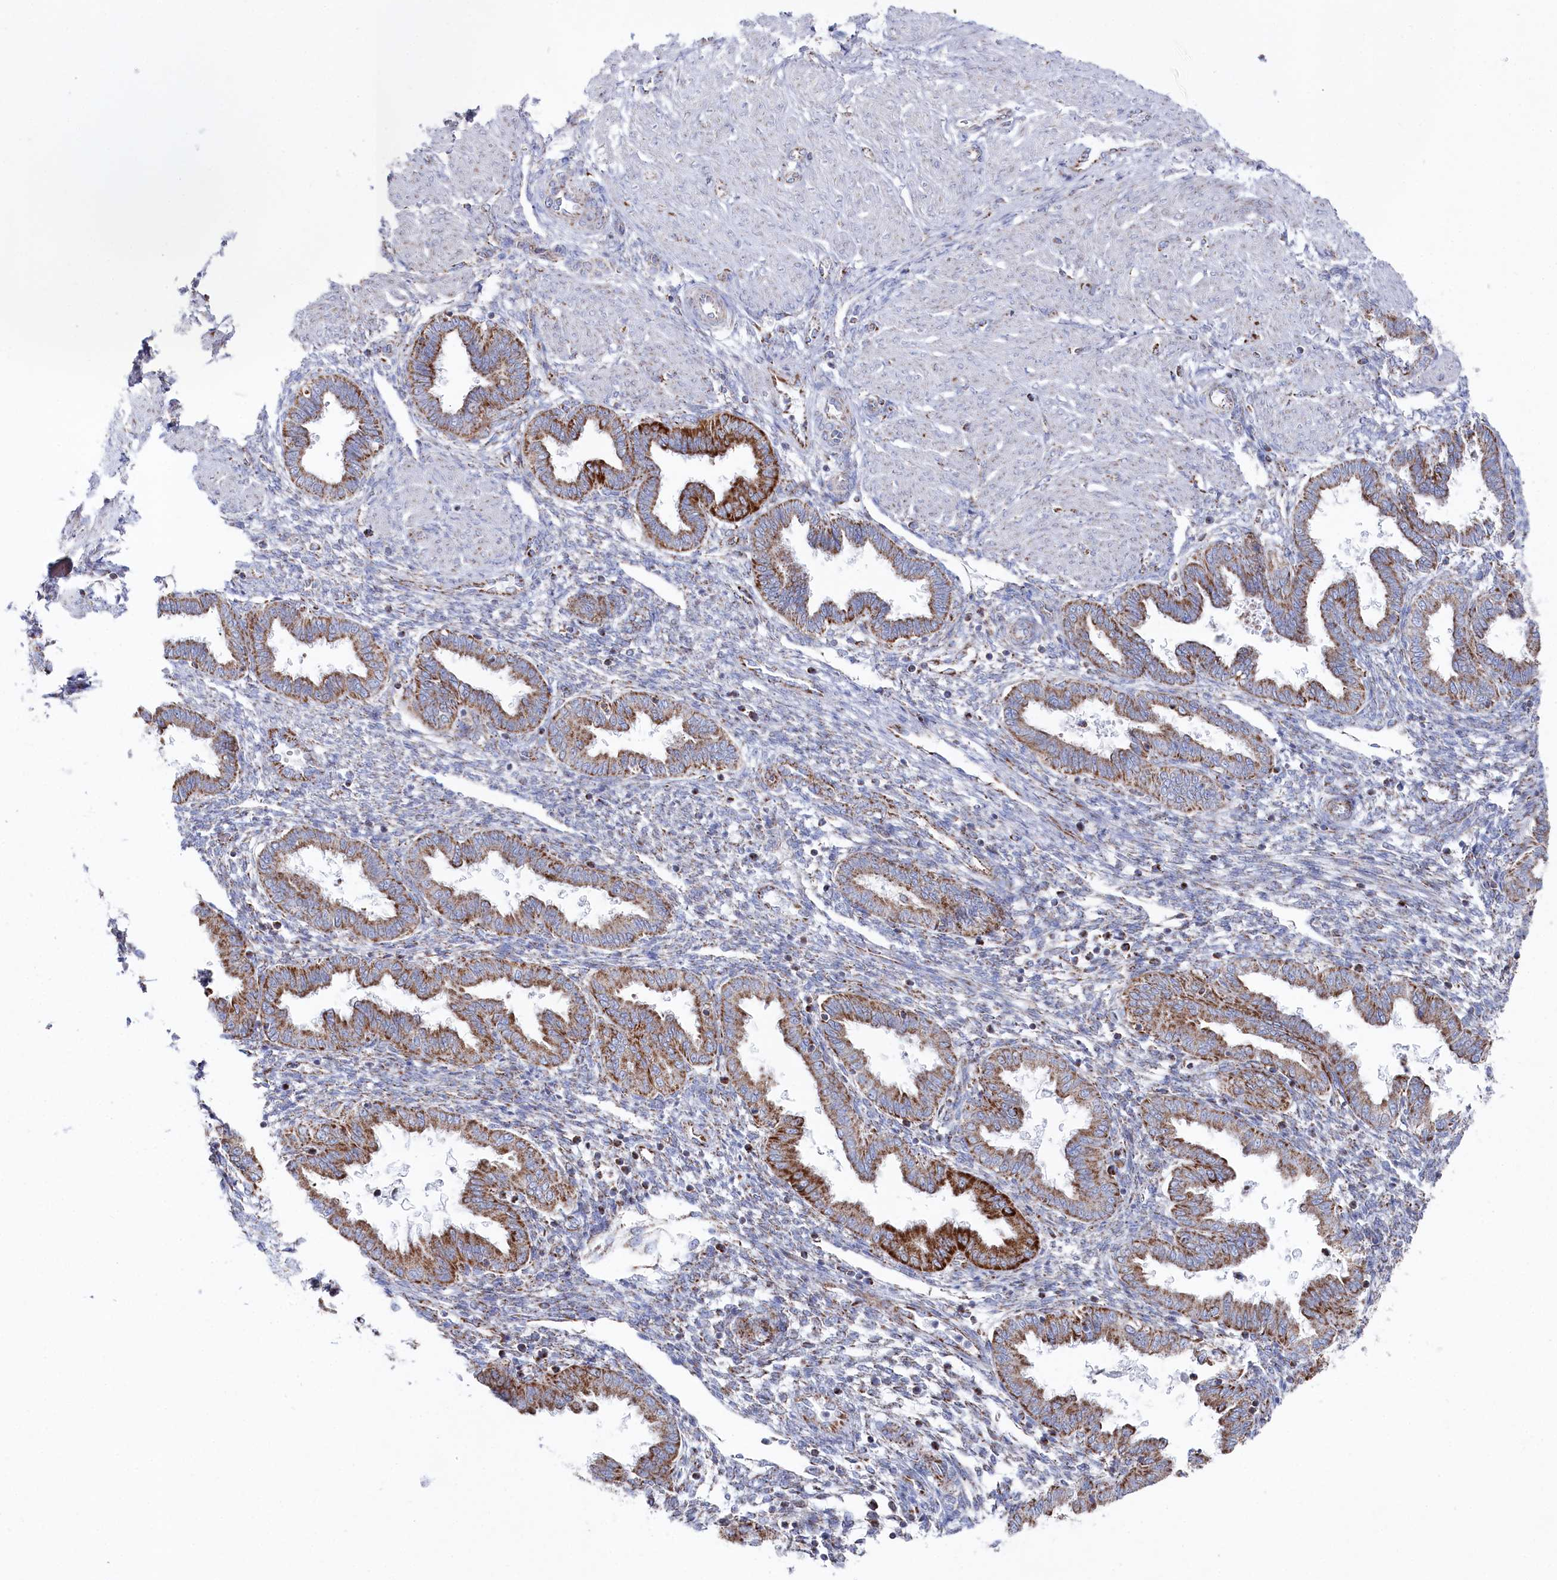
{"staining": {"intensity": "moderate", "quantity": "25%-75%", "location": "cytoplasmic/membranous"}, "tissue": "endometrium", "cell_type": "Cells in endometrial stroma", "image_type": "normal", "snomed": [{"axis": "morphology", "description": "Normal tissue, NOS"}, {"axis": "topography", "description": "Endometrium"}], "caption": "About 25%-75% of cells in endometrial stroma in unremarkable endometrium reveal moderate cytoplasmic/membranous protein expression as visualized by brown immunohistochemical staining.", "gene": "GLS2", "patient": {"sex": "female", "age": 33}}